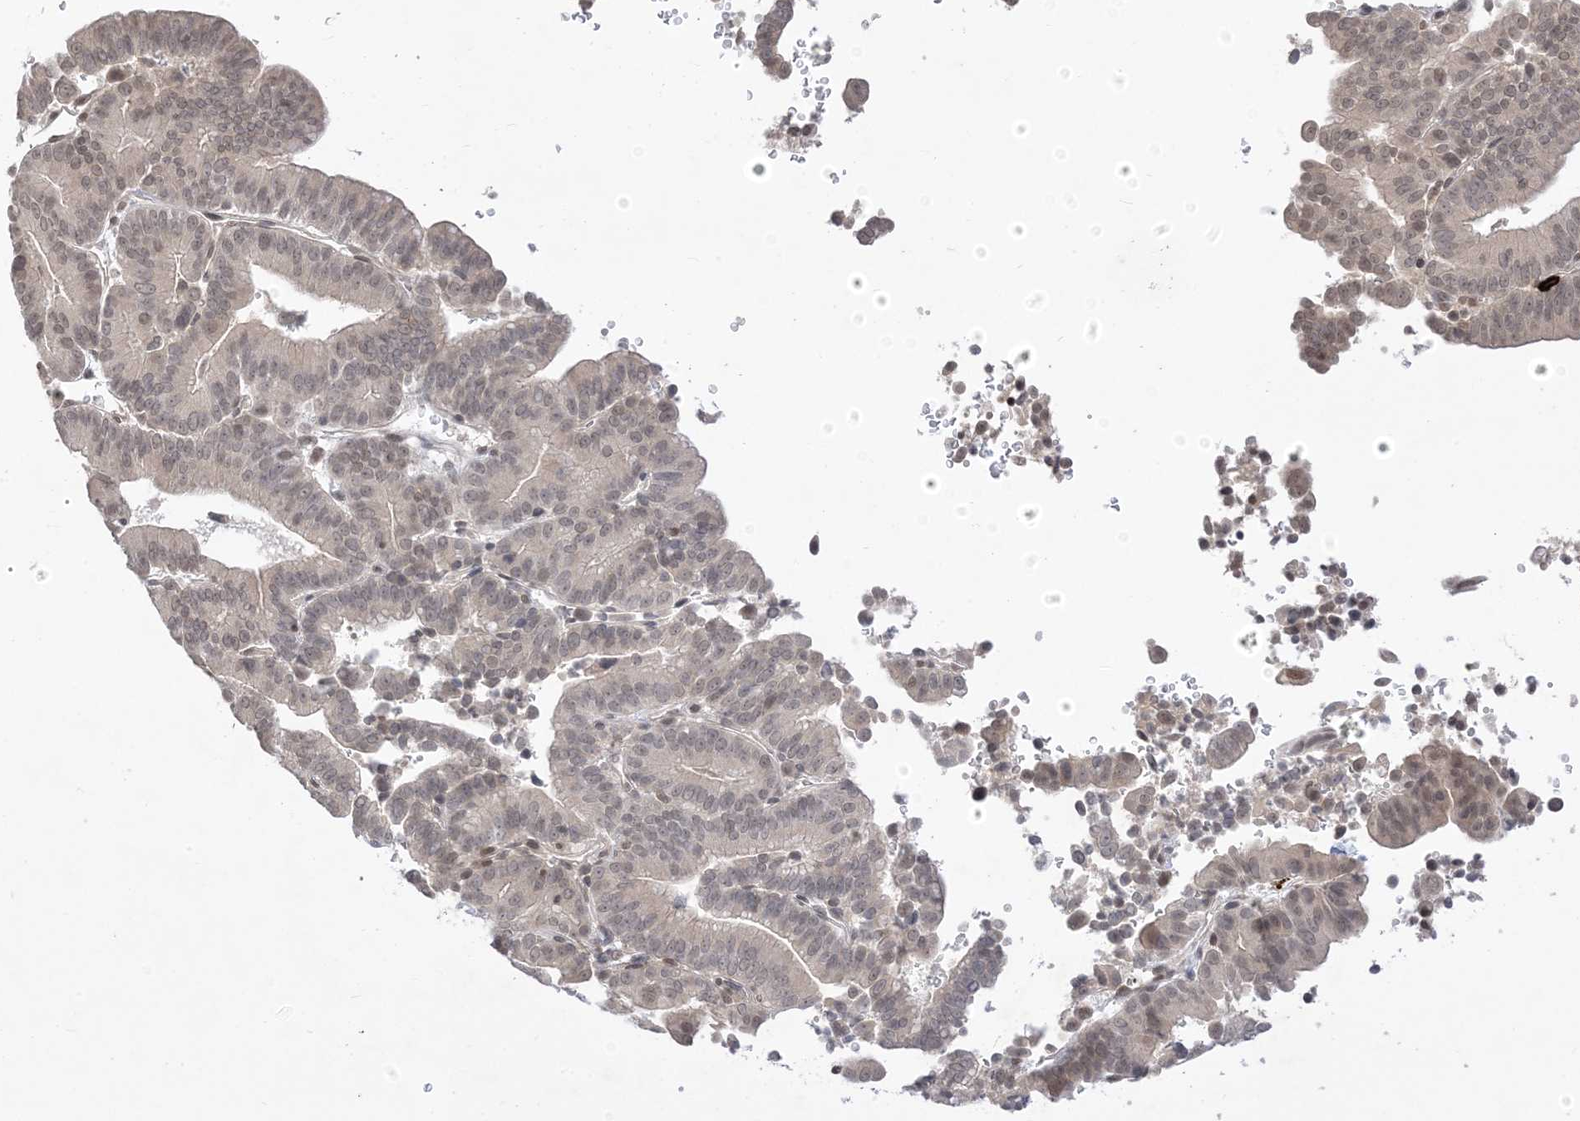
{"staining": {"intensity": "weak", "quantity": "25%-75%", "location": "nuclear"}, "tissue": "liver cancer", "cell_type": "Tumor cells", "image_type": "cancer", "snomed": [{"axis": "morphology", "description": "Cholangiocarcinoma"}, {"axis": "topography", "description": "Liver"}], "caption": "Tumor cells reveal low levels of weak nuclear staining in about 25%-75% of cells in human liver cancer.", "gene": "RANBP9", "patient": {"sex": "female", "age": 75}}